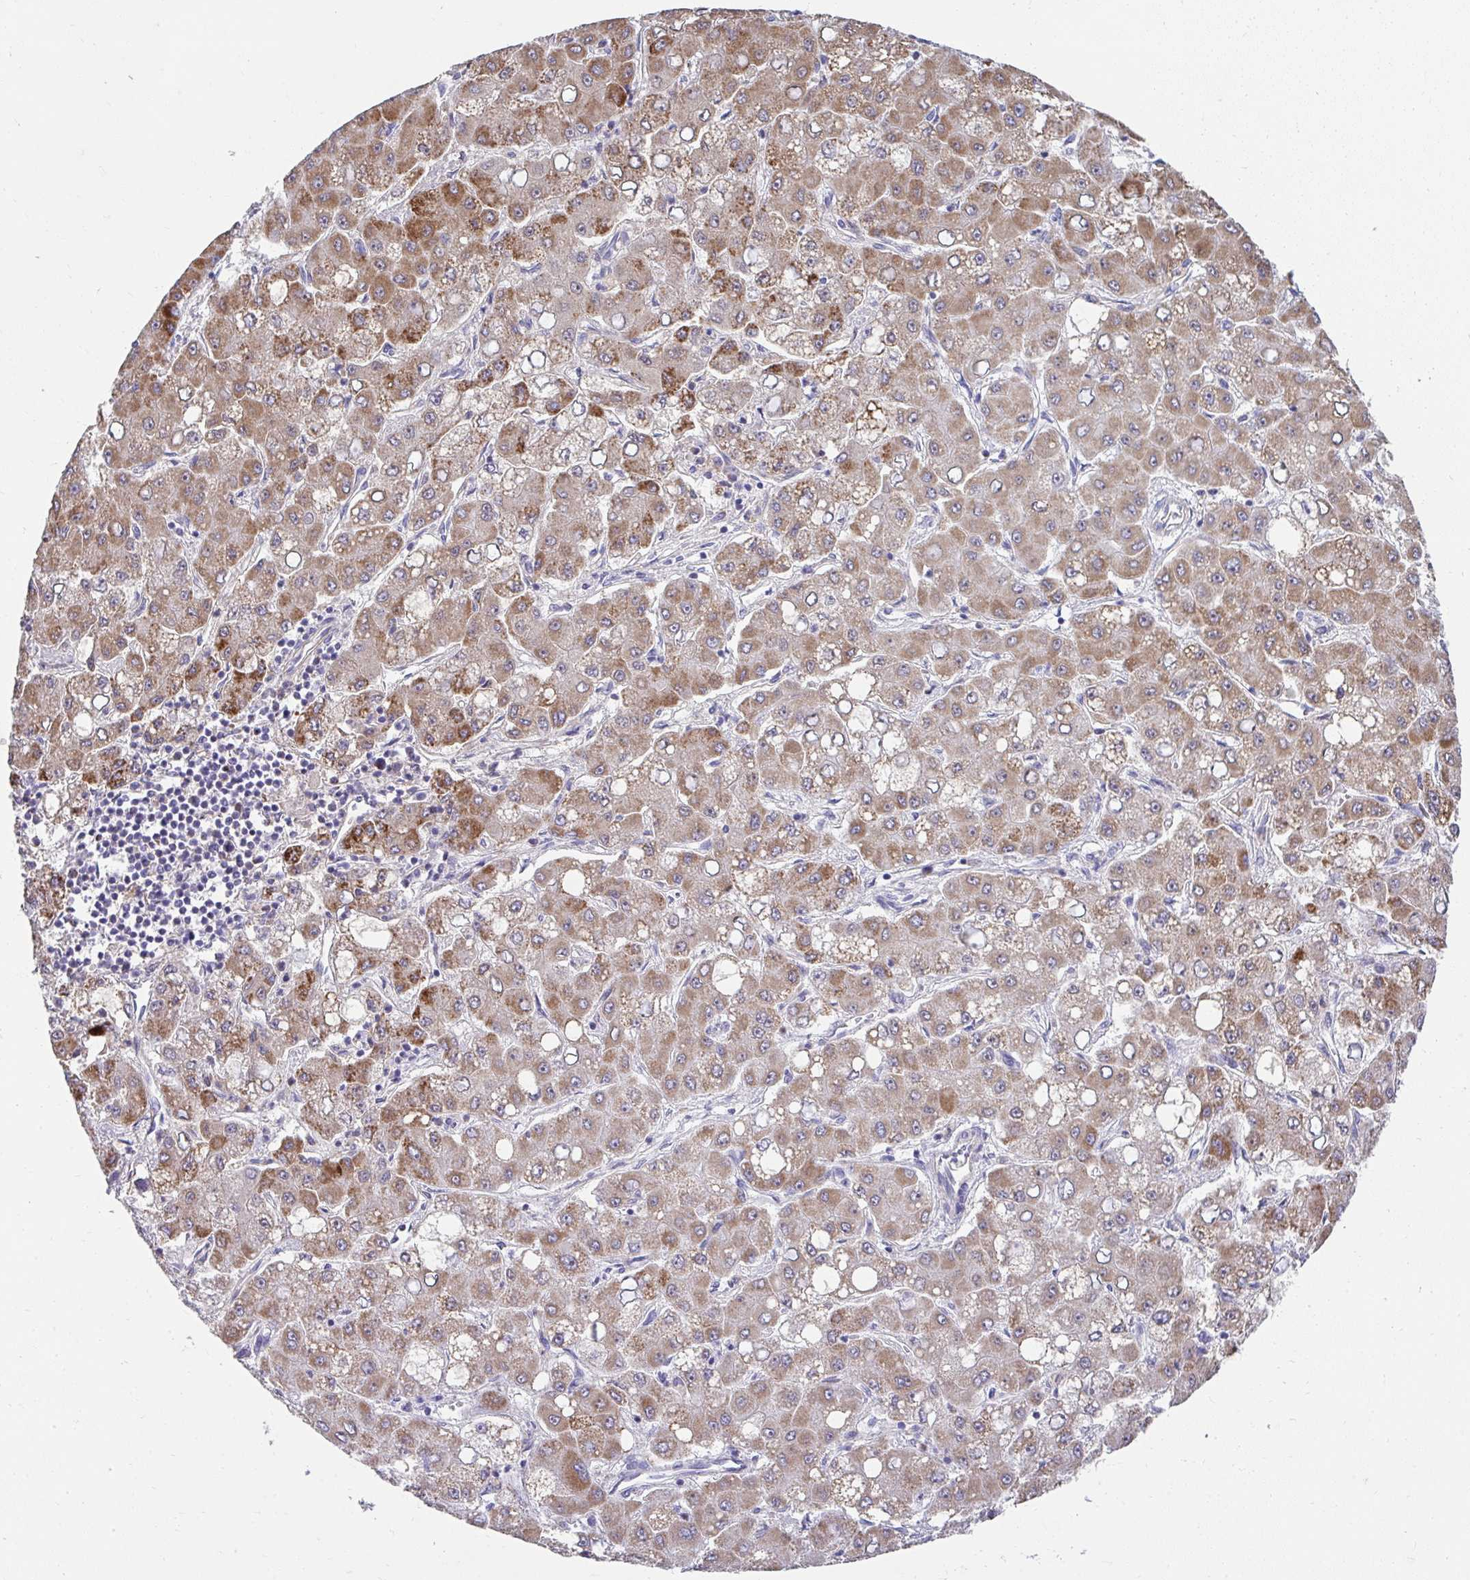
{"staining": {"intensity": "moderate", "quantity": ">75%", "location": "cytoplasmic/membranous"}, "tissue": "liver cancer", "cell_type": "Tumor cells", "image_type": "cancer", "snomed": [{"axis": "morphology", "description": "Carcinoma, Hepatocellular, NOS"}, {"axis": "topography", "description": "Liver"}], "caption": "Tumor cells reveal medium levels of moderate cytoplasmic/membranous staining in about >75% of cells in hepatocellular carcinoma (liver).", "gene": "PRRG3", "patient": {"sex": "male", "age": 40}}